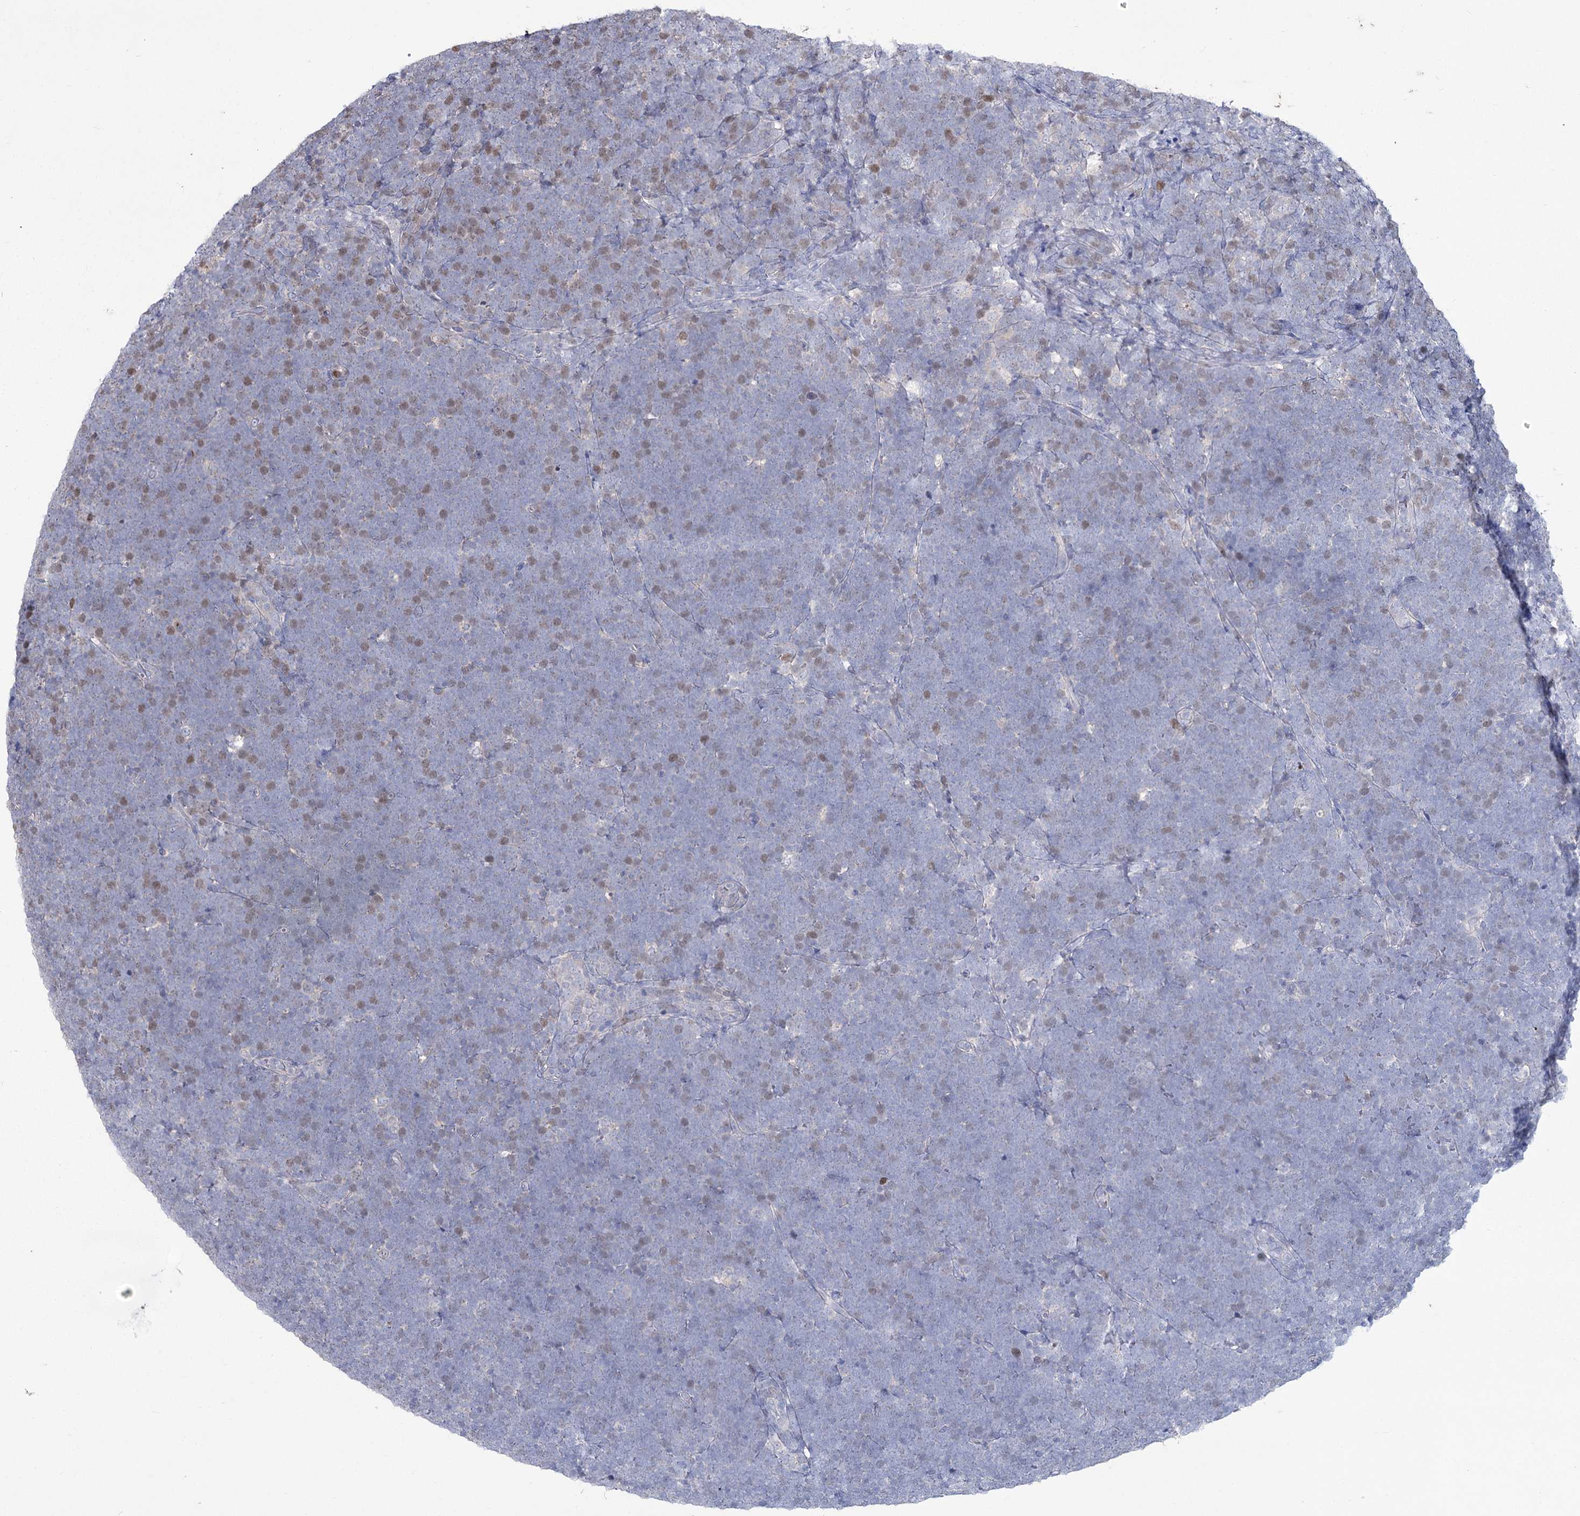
{"staining": {"intensity": "weak", "quantity": "<25%", "location": "nuclear"}, "tissue": "lymphoma", "cell_type": "Tumor cells", "image_type": "cancer", "snomed": [{"axis": "morphology", "description": "Malignant lymphoma, non-Hodgkin's type, High grade"}, {"axis": "topography", "description": "Lymph node"}], "caption": "The micrograph shows no staining of tumor cells in malignant lymphoma, non-Hodgkin's type (high-grade).", "gene": "PRC1", "patient": {"sex": "male", "age": 13}}